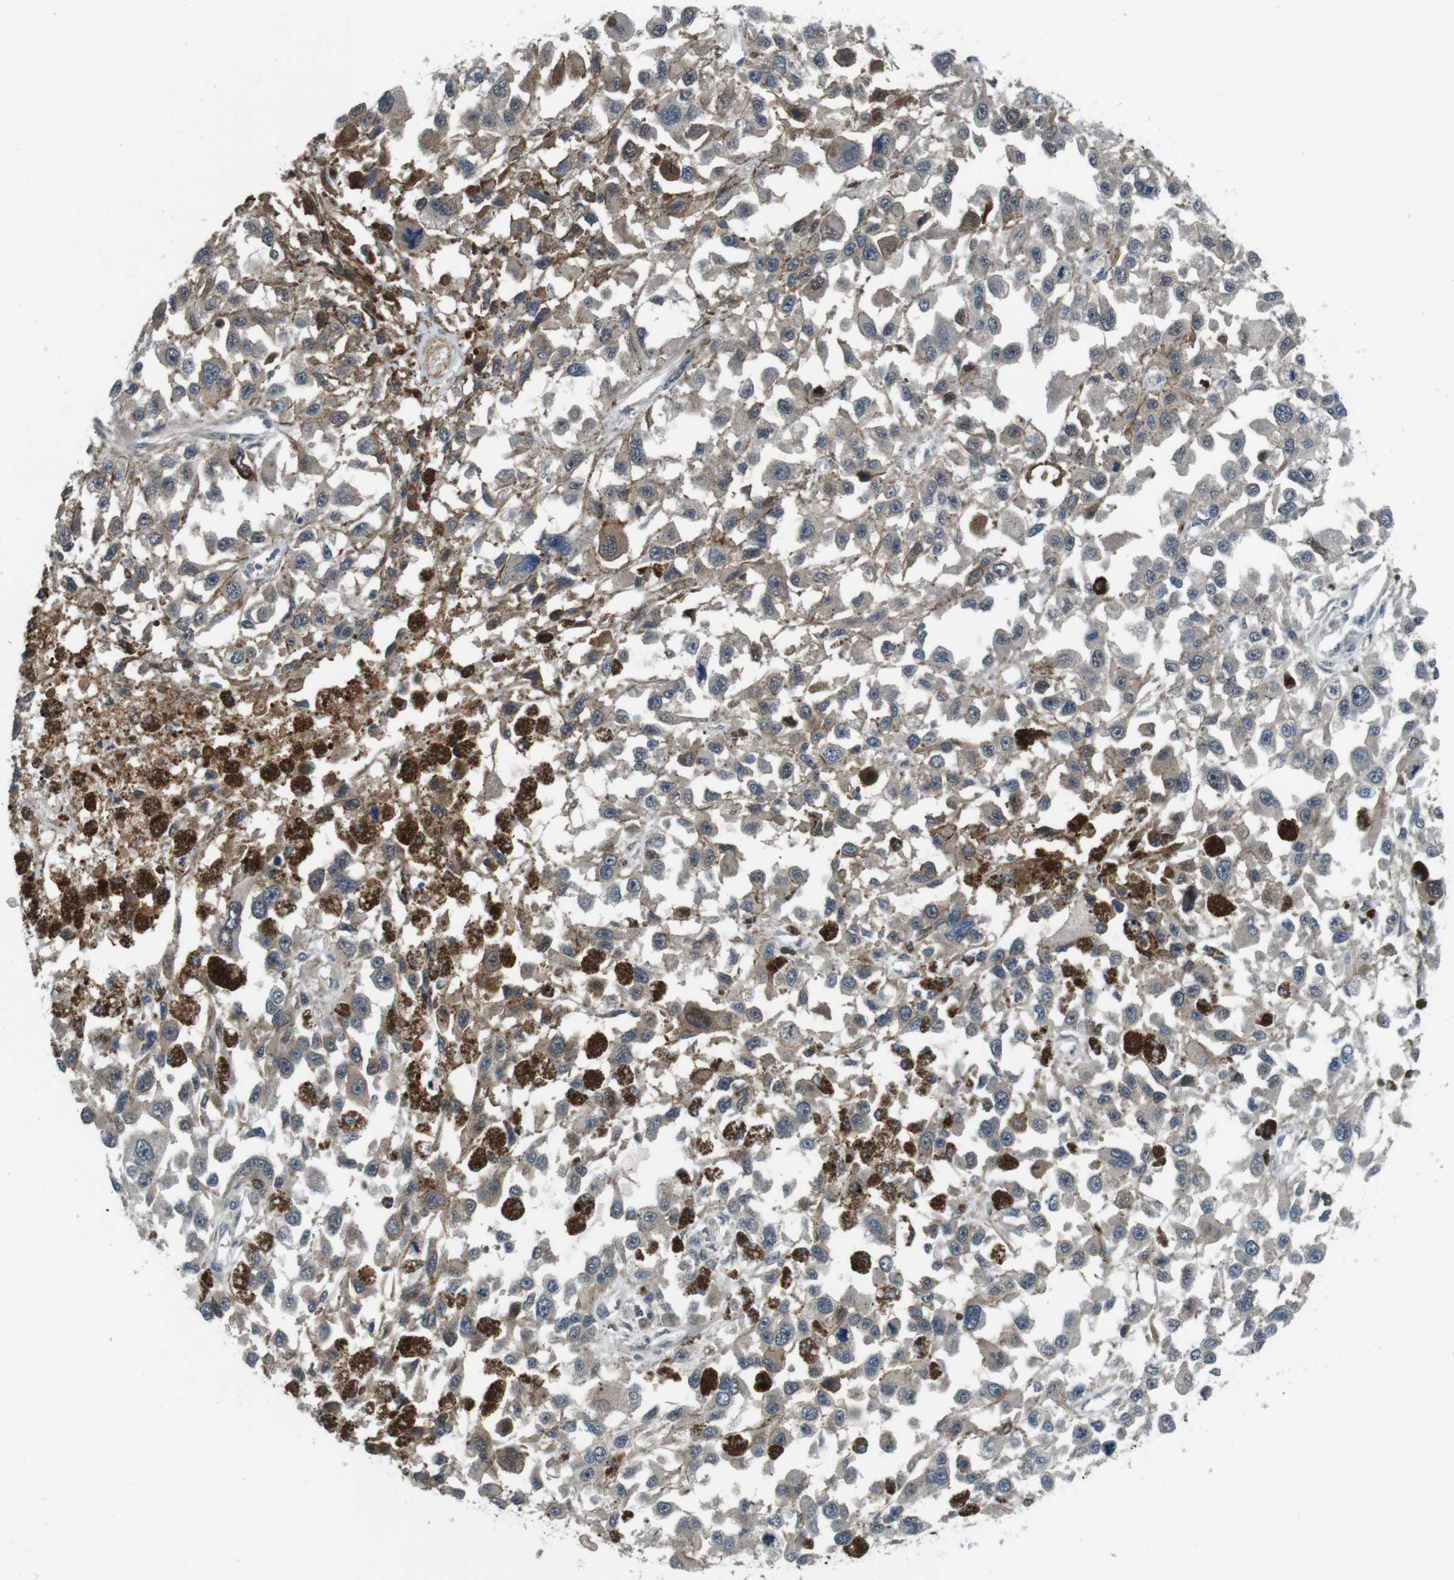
{"staining": {"intensity": "weak", "quantity": ">75%", "location": "cytoplasmic/membranous"}, "tissue": "melanoma", "cell_type": "Tumor cells", "image_type": "cancer", "snomed": [{"axis": "morphology", "description": "Malignant melanoma, Metastatic site"}, {"axis": "topography", "description": "Lymph node"}], "caption": "A brown stain highlights weak cytoplasmic/membranous staining of a protein in malignant melanoma (metastatic site) tumor cells. (DAB (3,3'-diaminobenzidine) = brown stain, brightfield microscopy at high magnification).", "gene": "LRP5", "patient": {"sex": "male", "age": 59}}